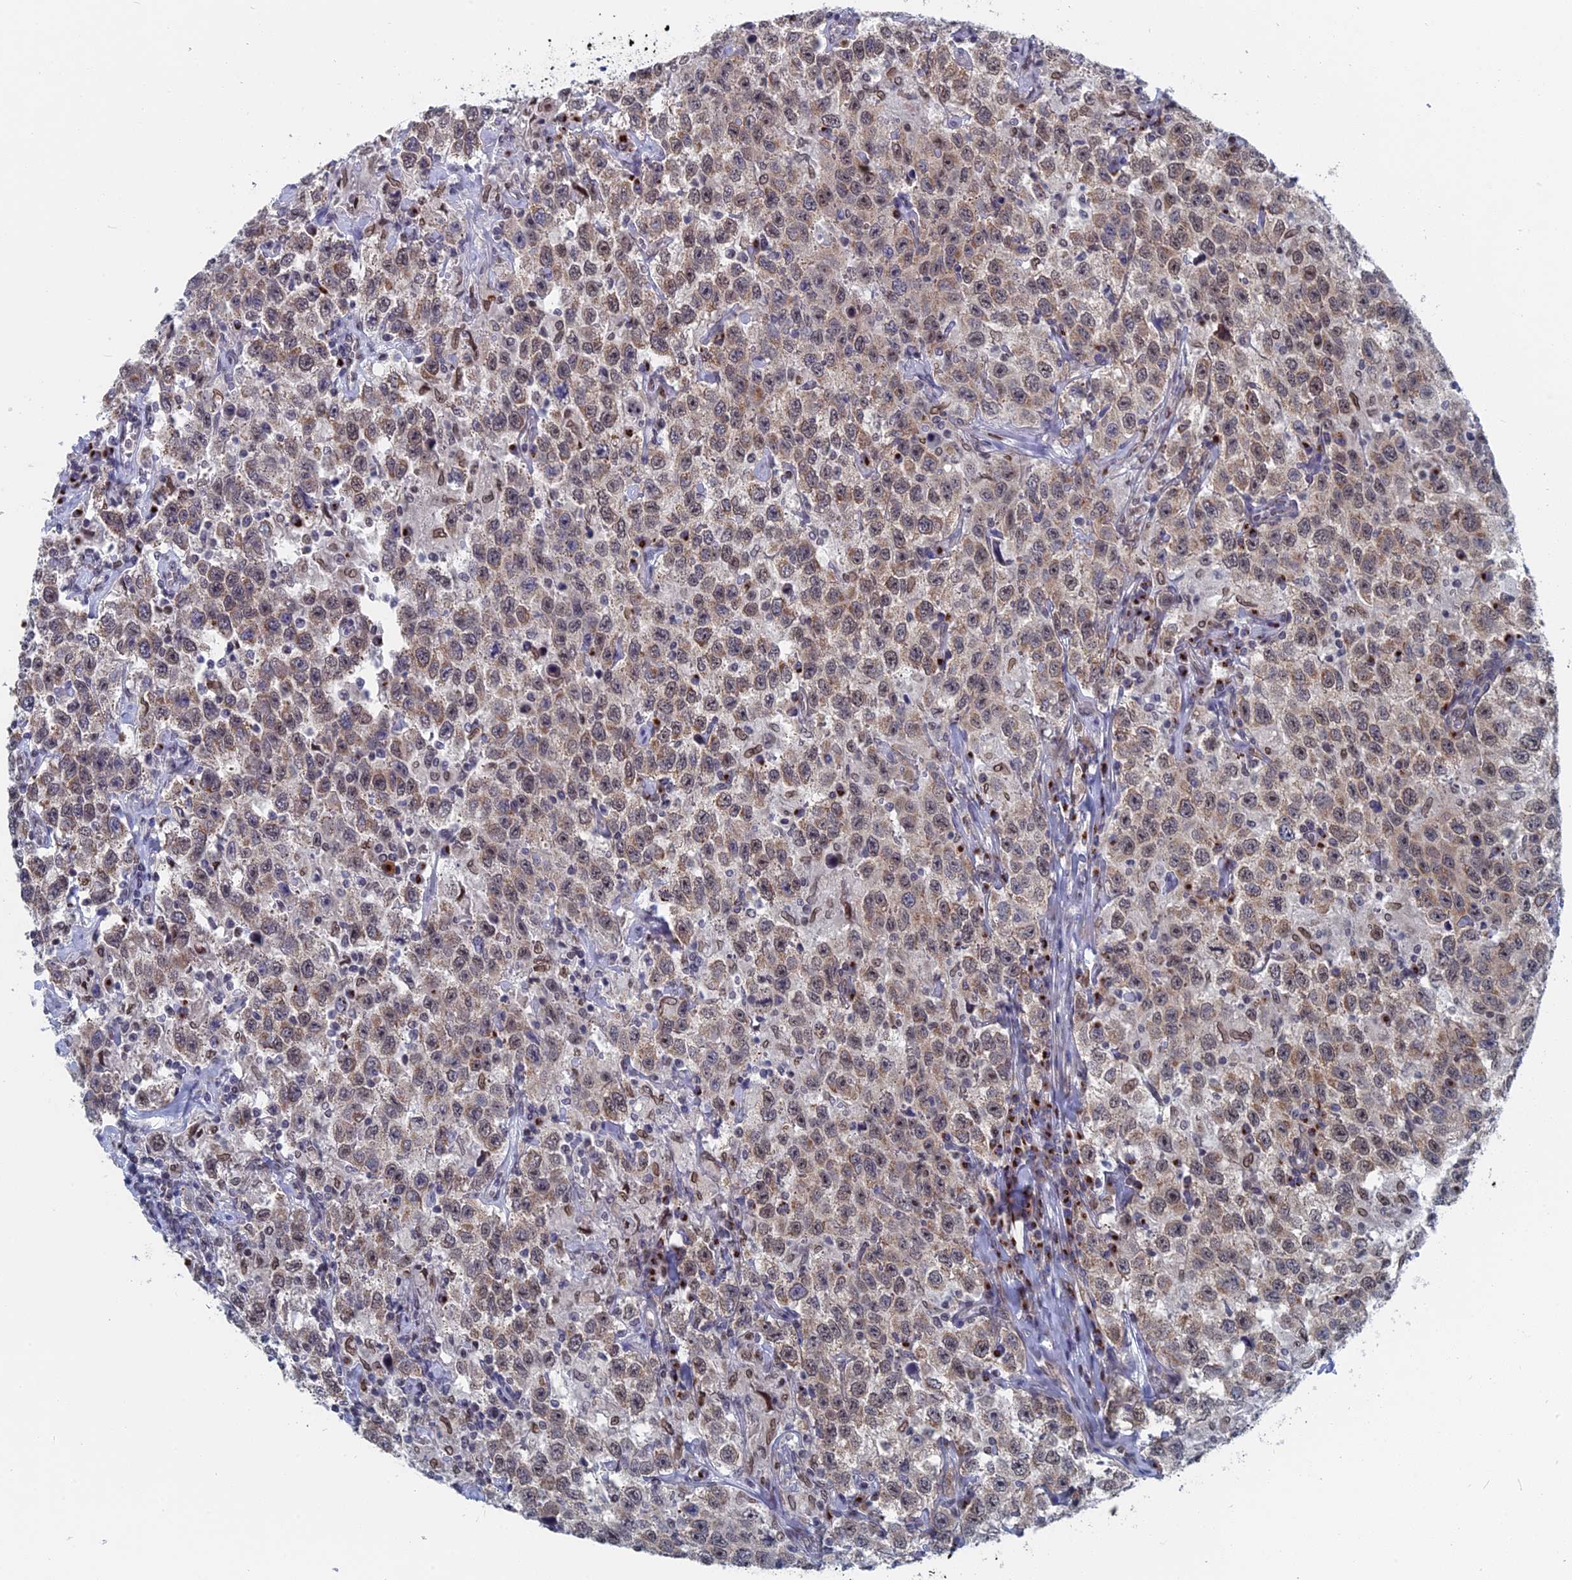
{"staining": {"intensity": "weak", "quantity": ">75%", "location": "cytoplasmic/membranous"}, "tissue": "testis cancer", "cell_type": "Tumor cells", "image_type": "cancer", "snomed": [{"axis": "morphology", "description": "Seminoma, NOS"}, {"axis": "topography", "description": "Testis"}], "caption": "The immunohistochemical stain shows weak cytoplasmic/membranous positivity in tumor cells of testis cancer (seminoma) tissue.", "gene": "MTRF1", "patient": {"sex": "male", "age": 41}}